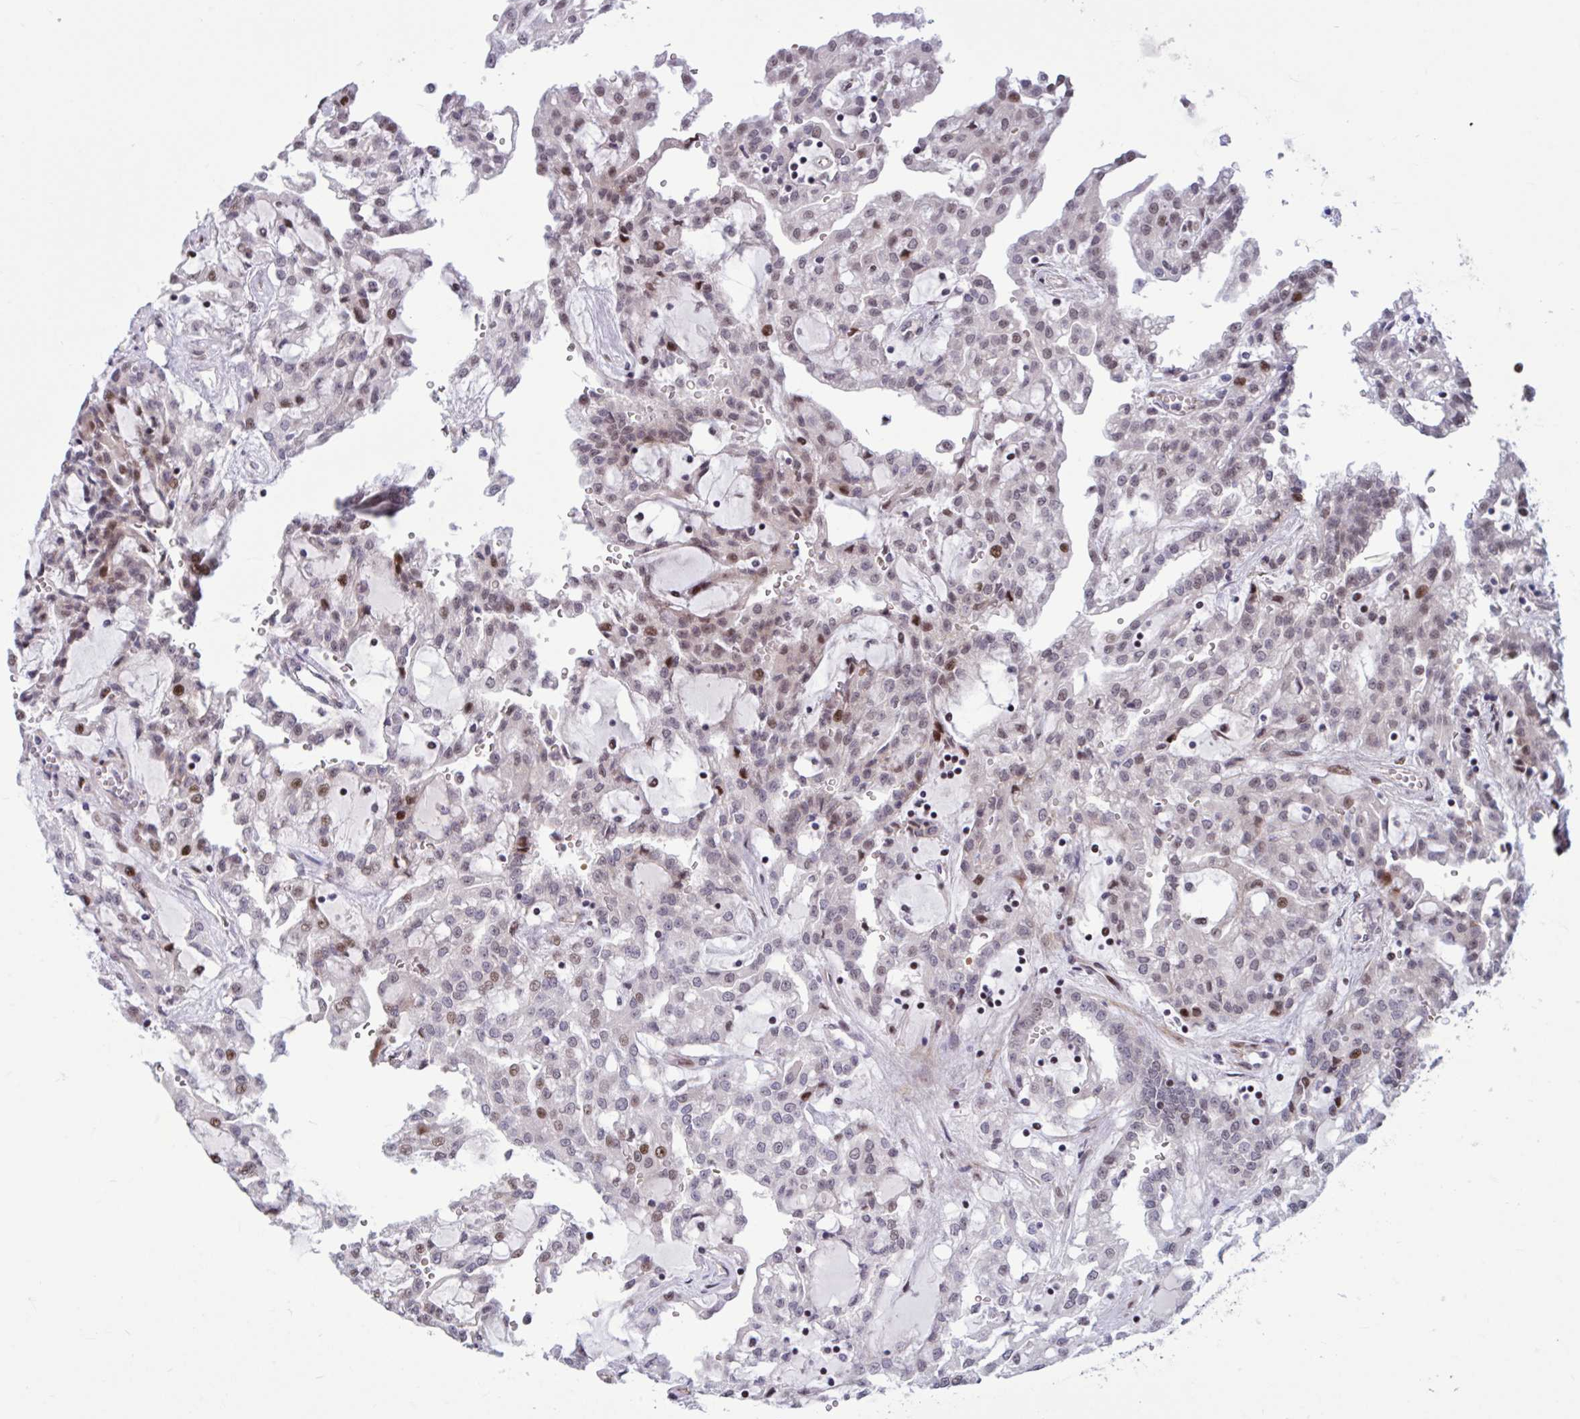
{"staining": {"intensity": "moderate", "quantity": "25%-75%", "location": "nuclear"}, "tissue": "renal cancer", "cell_type": "Tumor cells", "image_type": "cancer", "snomed": [{"axis": "morphology", "description": "Adenocarcinoma, NOS"}, {"axis": "topography", "description": "Kidney"}], "caption": "Protein expression analysis of adenocarcinoma (renal) shows moderate nuclear expression in approximately 25%-75% of tumor cells. (DAB IHC with brightfield microscopy, high magnification).", "gene": "RBL1", "patient": {"sex": "male", "age": 63}}